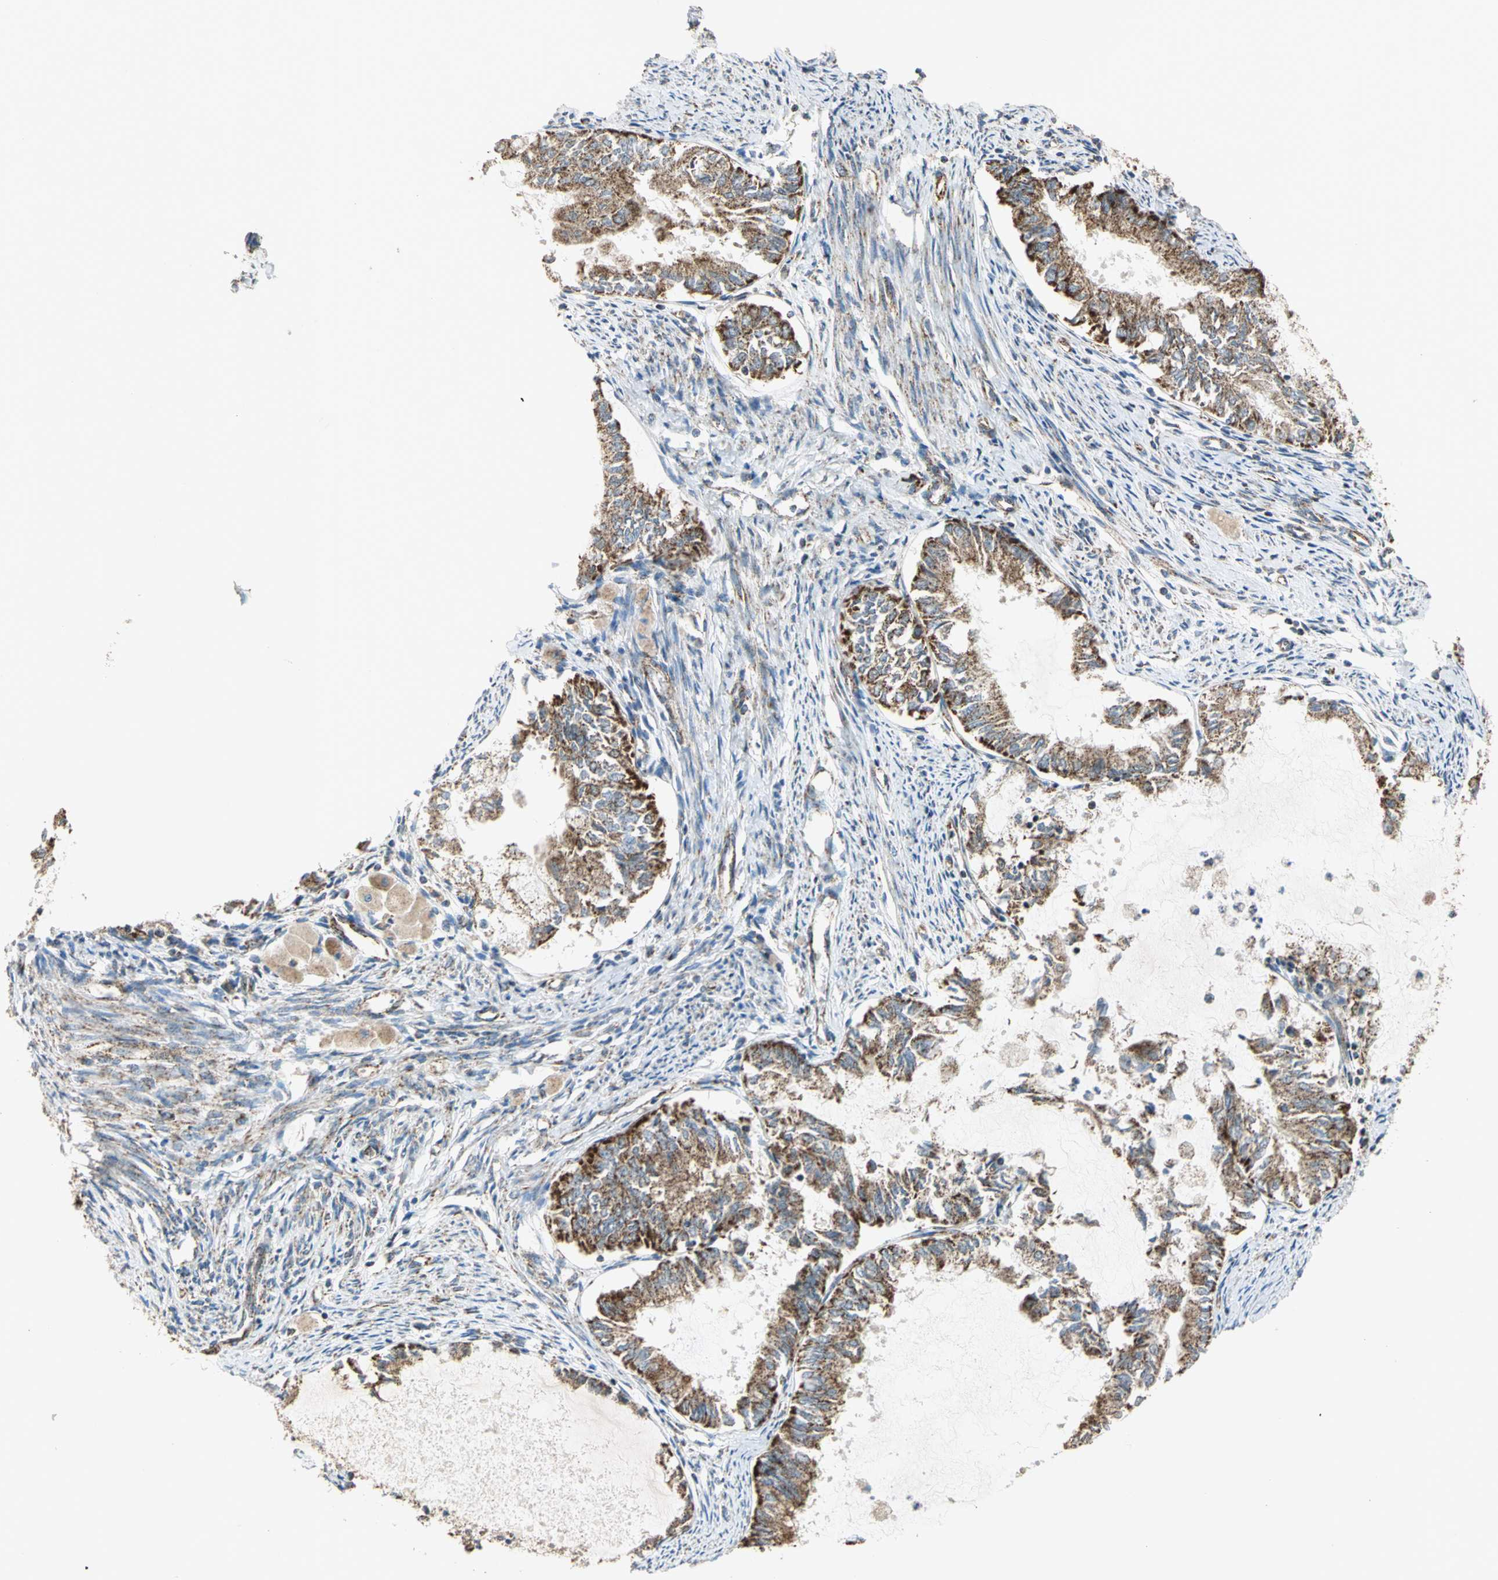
{"staining": {"intensity": "strong", "quantity": ">75%", "location": "cytoplasmic/membranous"}, "tissue": "endometrial cancer", "cell_type": "Tumor cells", "image_type": "cancer", "snomed": [{"axis": "morphology", "description": "Adenocarcinoma, NOS"}, {"axis": "topography", "description": "Endometrium"}], "caption": "Human adenocarcinoma (endometrial) stained with a protein marker displays strong staining in tumor cells.", "gene": "MRPS22", "patient": {"sex": "female", "age": 86}}